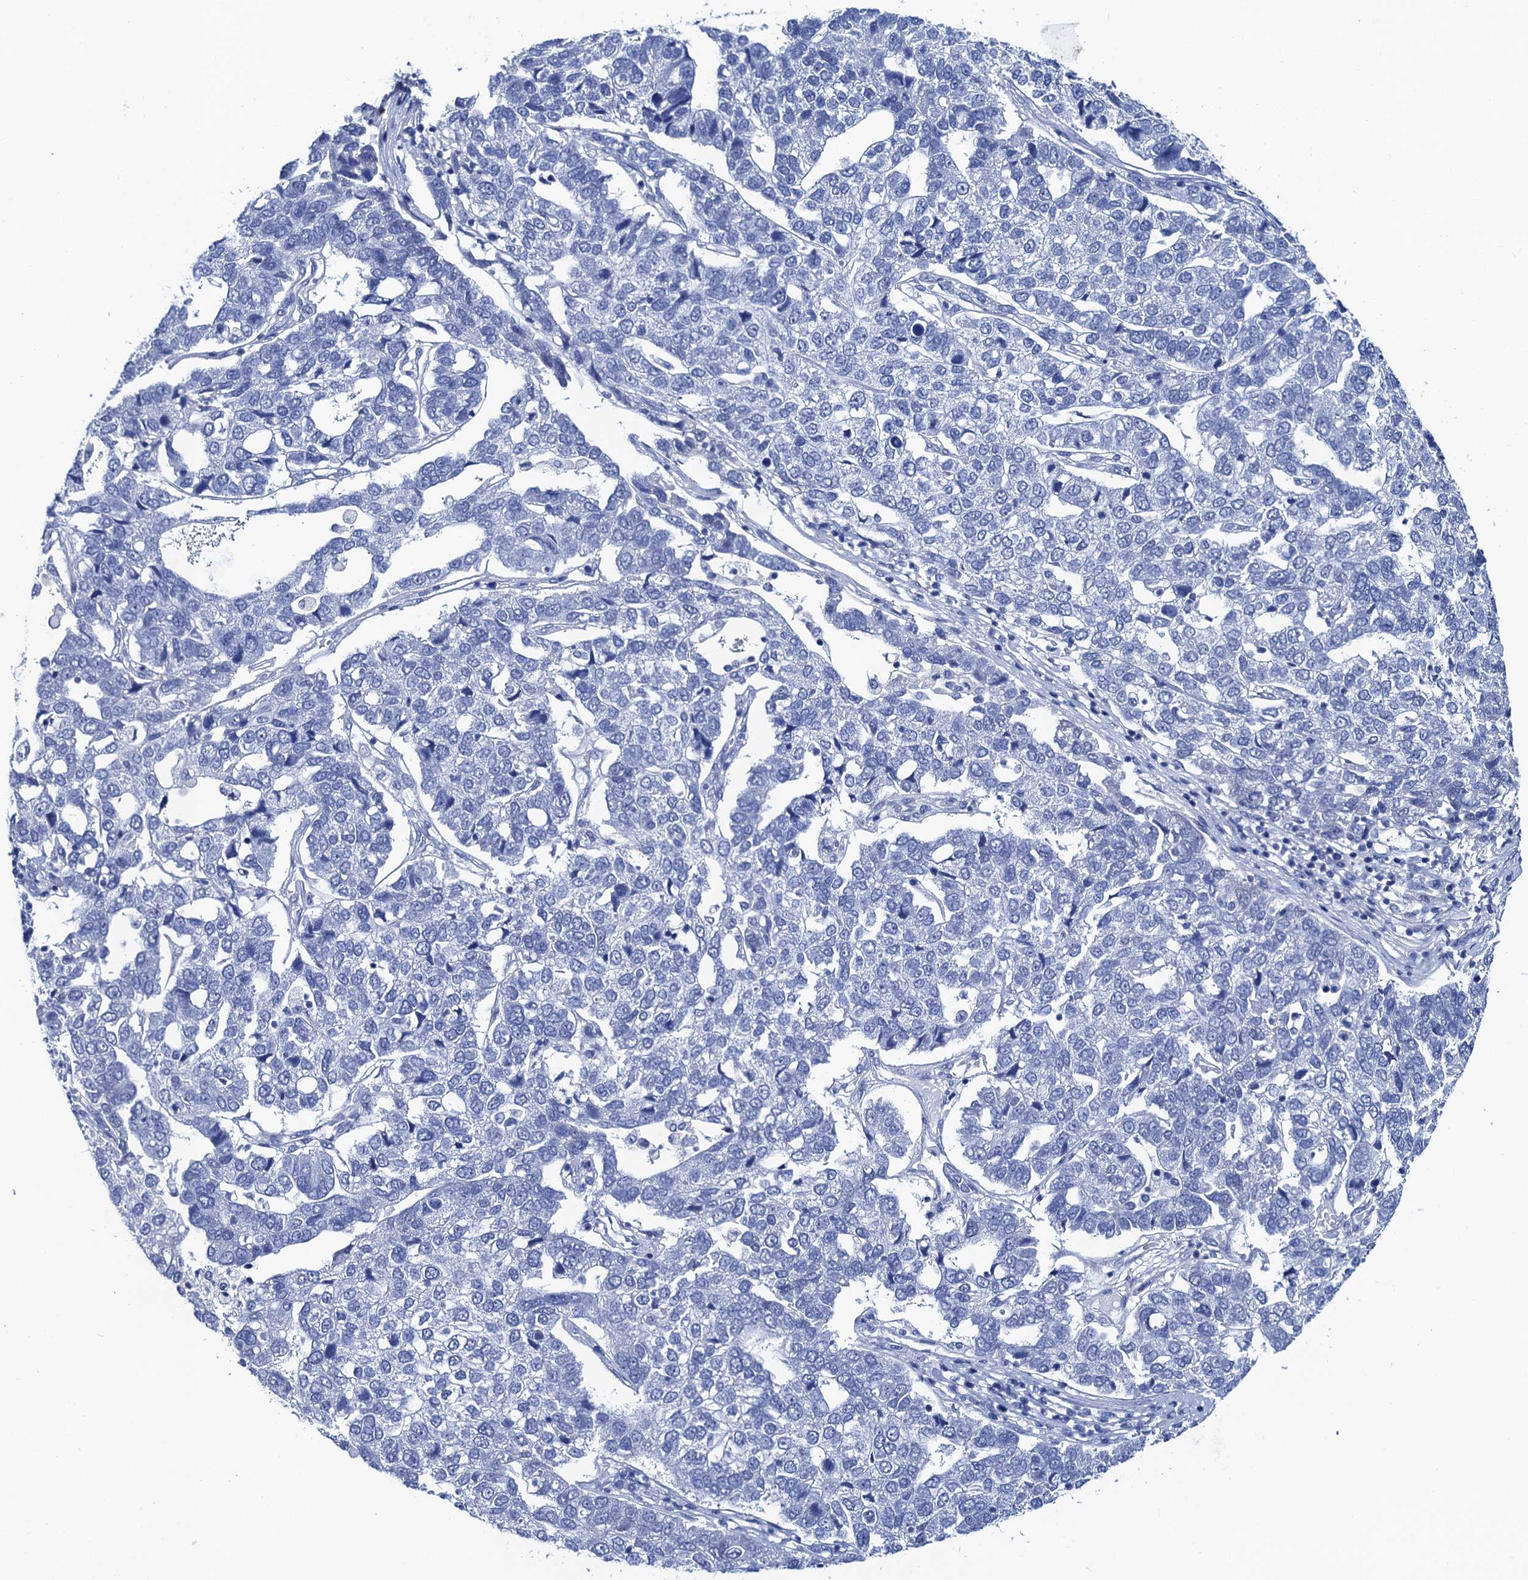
{"staining": {"intensity": "negative", "quantity": "none", "location": "none"}, "tissue": "pancreatic cancer", "cell_type": "Tumor cells", "image_type": "cancer", "snomed": [{"axis": "morphology", "description": "Adenocarcinoma, NOS"}, {"axis": "topography", "description": "Pancreas"}], "caption": "Tumor cells show no significant protein expression in adenocarcinoma (pancreatic).", "gene": "LYPD3", "patient": {"sex": "female", "age": 61}}